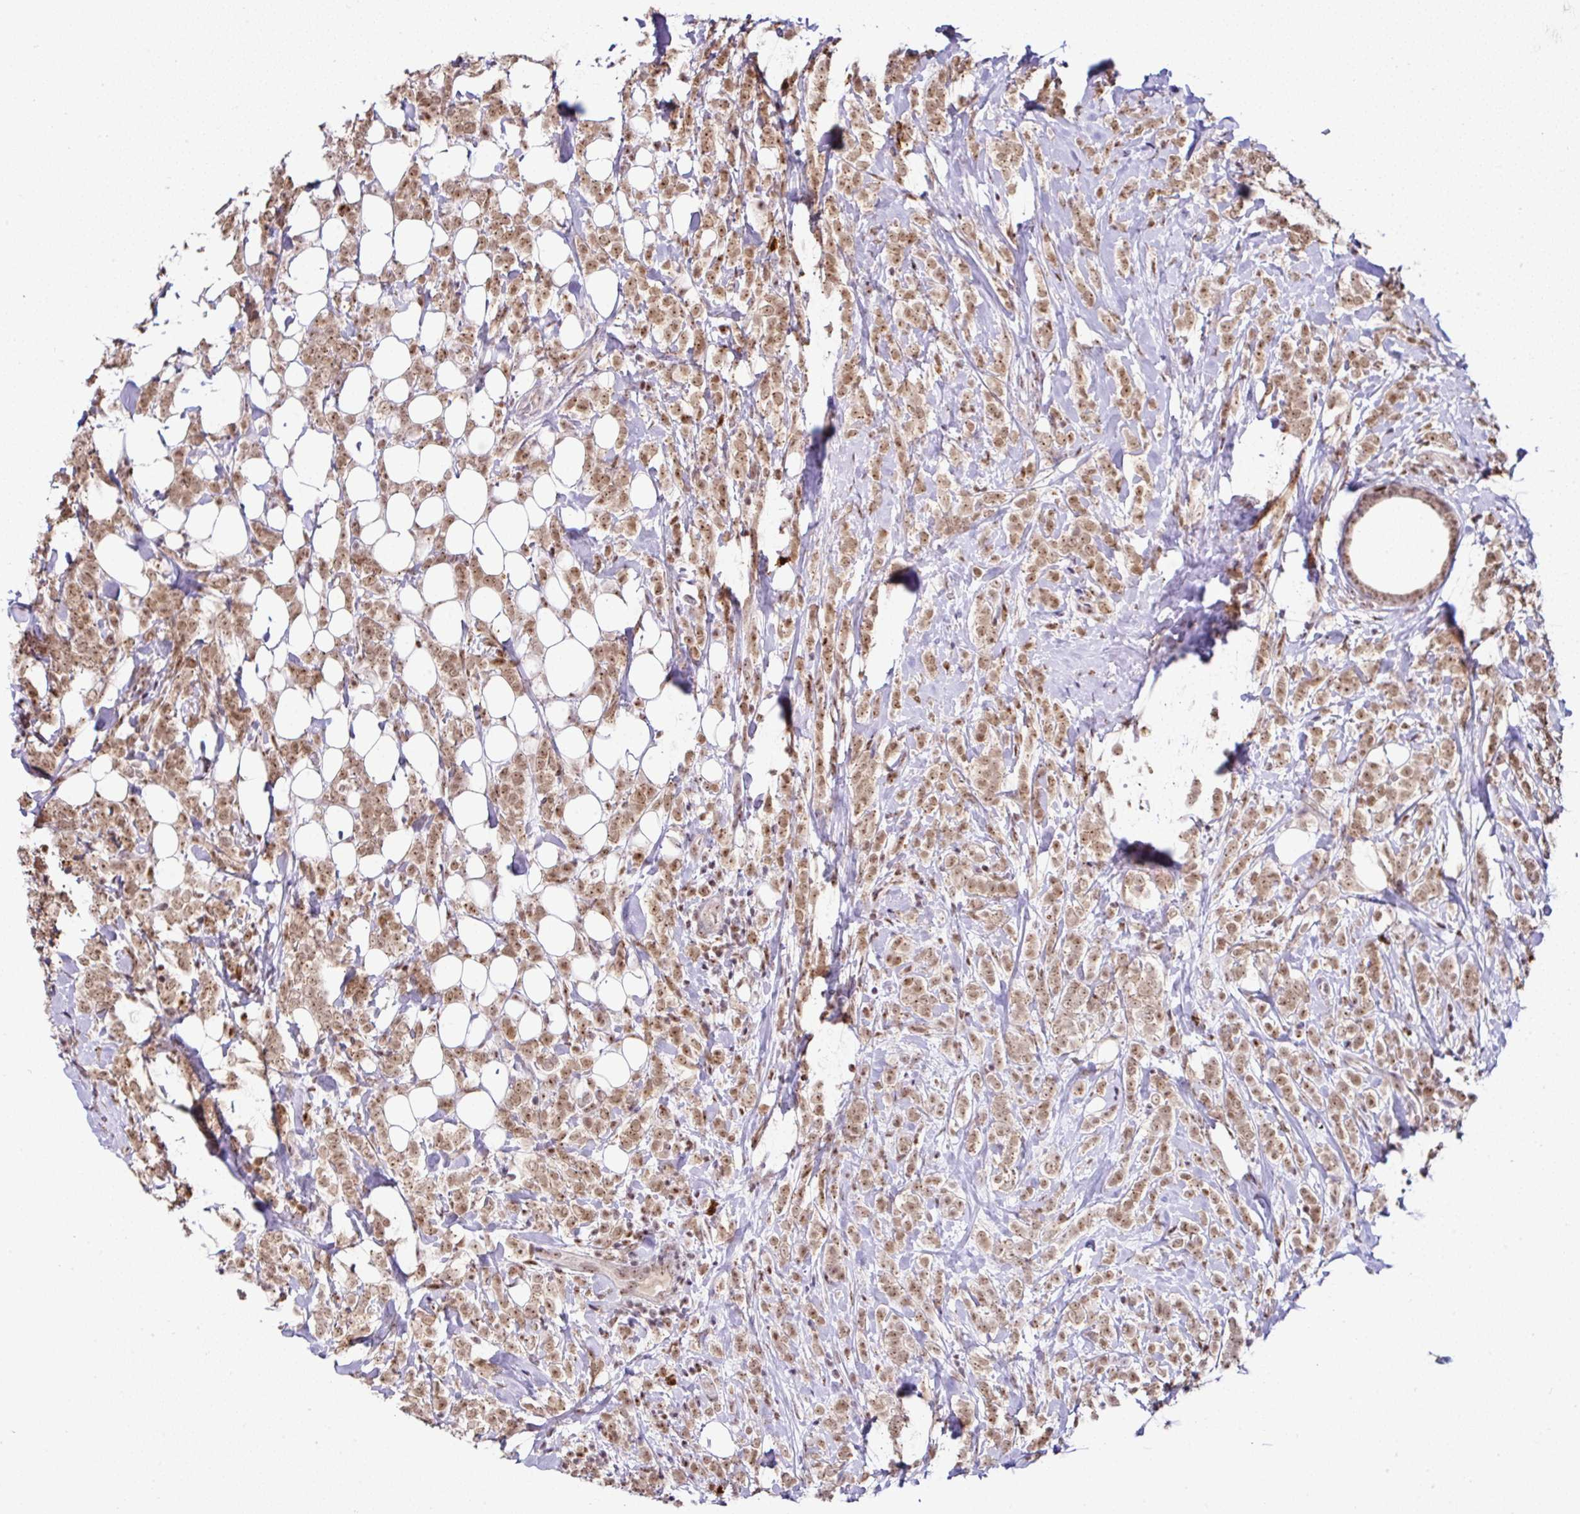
{"staining": {"intensity": "moderate", "quantity": ">75%", "location": "nuclear"}, "tissue": "breast cancer", "cell_type": "Tumor cells", "image_type": "cancer", "snomed": [{"axis": "morphology", "description": "Lobular carcinoma"}, {"axis": "topography", "description": "Breast"}], "caption": "Breast lobular carcinoma stained with DAB IHC exhibits medium levels of moderate nuclear staining in about >75% of tumor cells.", "gene": "PTPN2", "patient": {"sex": "female", "age": 49}}